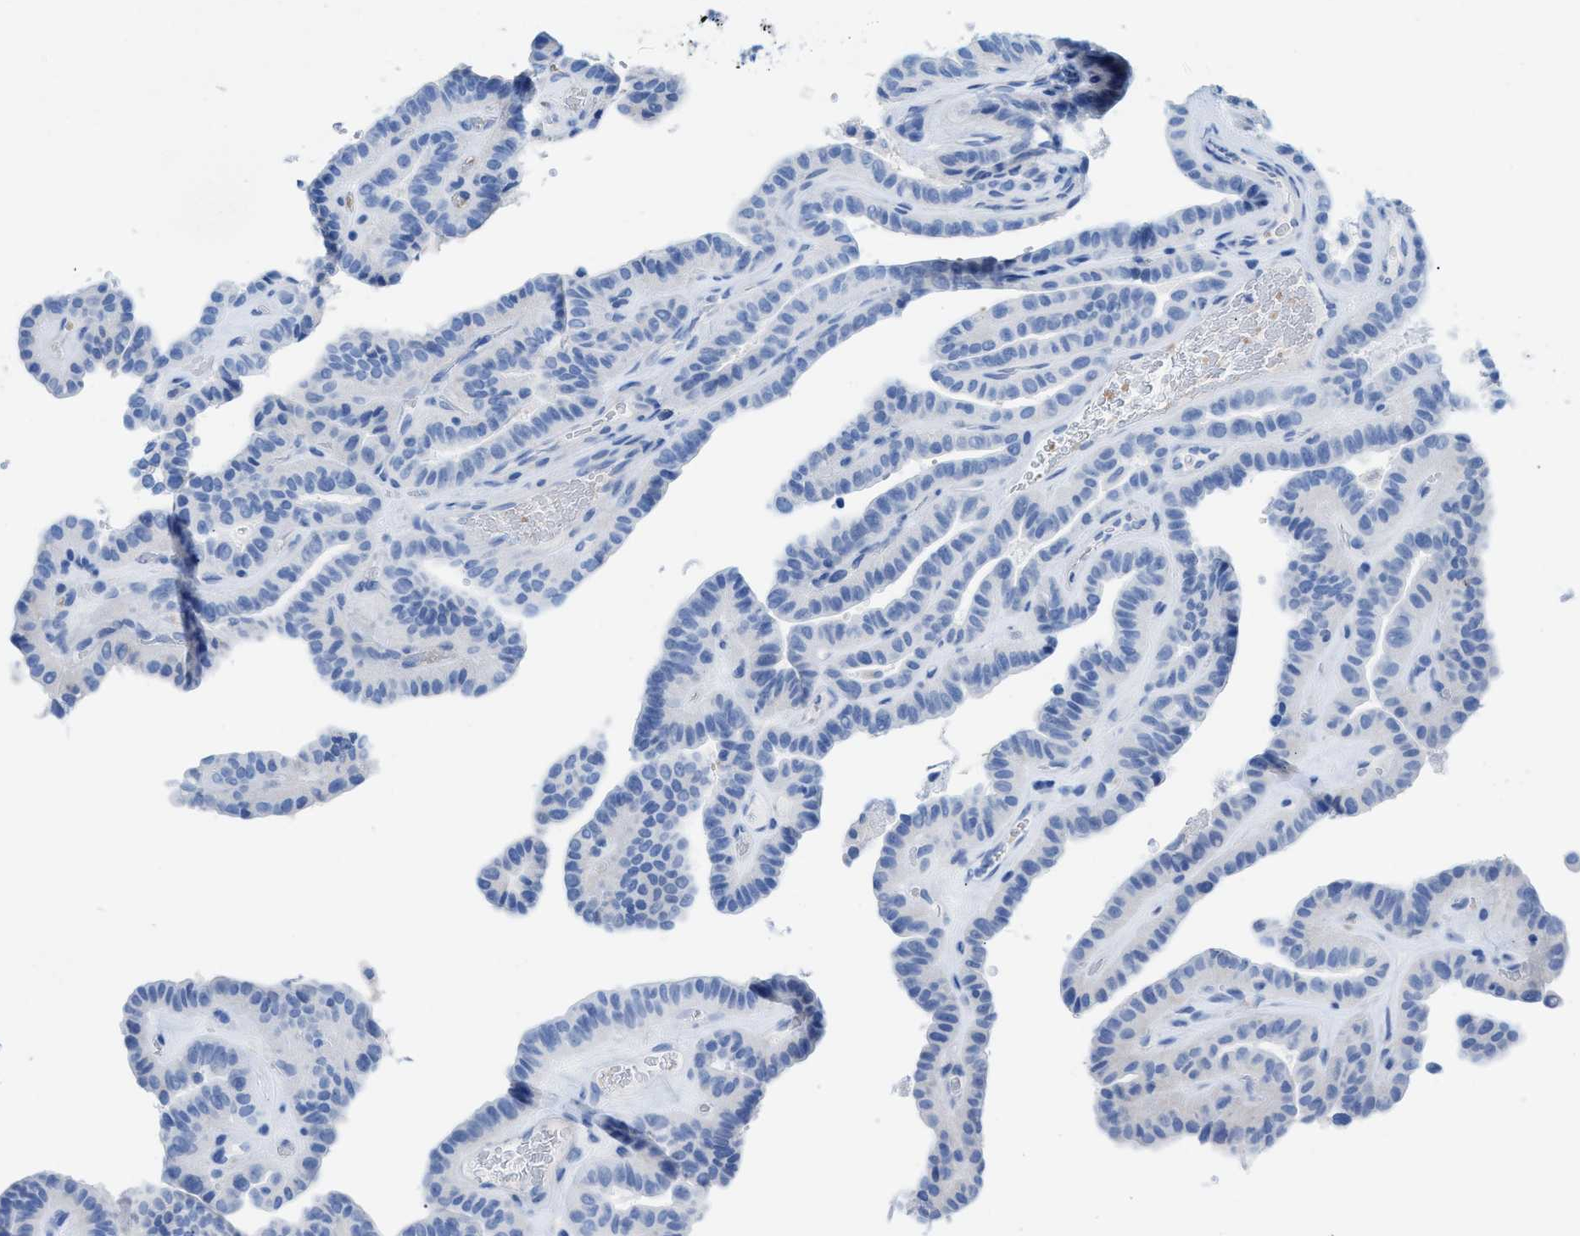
{"staining": {"intensity": "negative", "quantity": "none", "location": "none"}, "tissue": "thyroid cancer", "cell_type": "Tumor cells", "image_type": "cancer", "snomed": [{"axis": "morphology", "description": "Papillary adenocarcinoma, NOS"}, {"axis": "topography", "description": "Thyroid gland"}], "caption": "Immunohistochemistry (IHC) histopathology image of papillary adenocarcinoma (thyroid) stained for a protein (brown), which demonstrates no positivity in tumor cells.", "gene": "ANKFN1", "patient": {"sex": "male", "age": 77}}